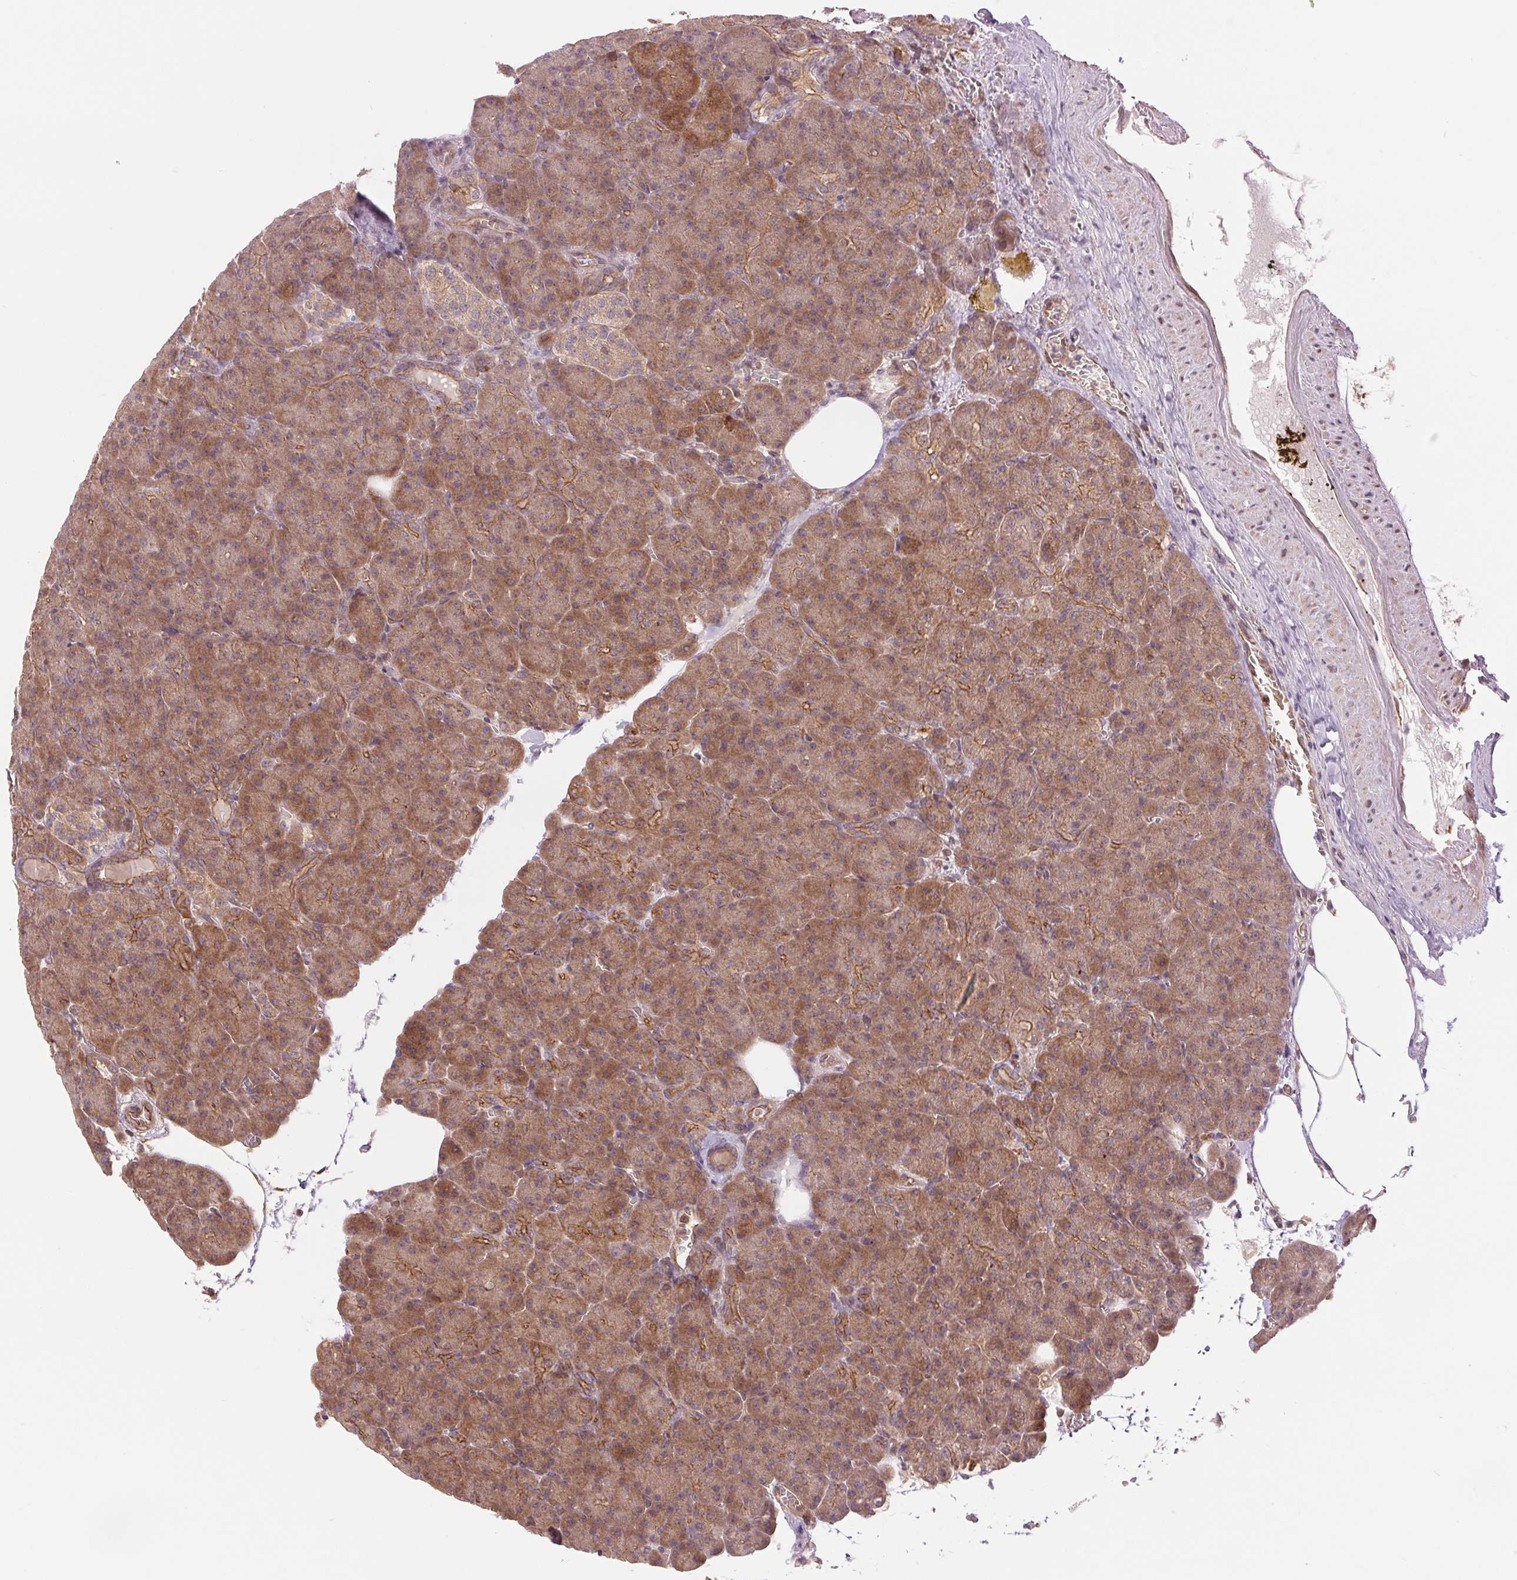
{"staining": {"intensity": "moderate", "quantity": ">75%", "location": "cytoplasmic/membranous"}, "tissue": "pancreas", "cell_type": "Exocrine glandular cells", "image_type": "normal", "snomed": [{"axis": "morphology", "description": "Normal tissue, NOS"}, {"axis": "topography", "description": "Pancreas"}], "caption": "Exocrine glandular cells exhibit medium levels of moderate cytoplasmic/membranous expression in about >75% of cells in normal human pancreas. (IHC, brightfield microscopy, high magnification).", "gene": "STARD7", "patient": {"sex": "female", "age": 74}}